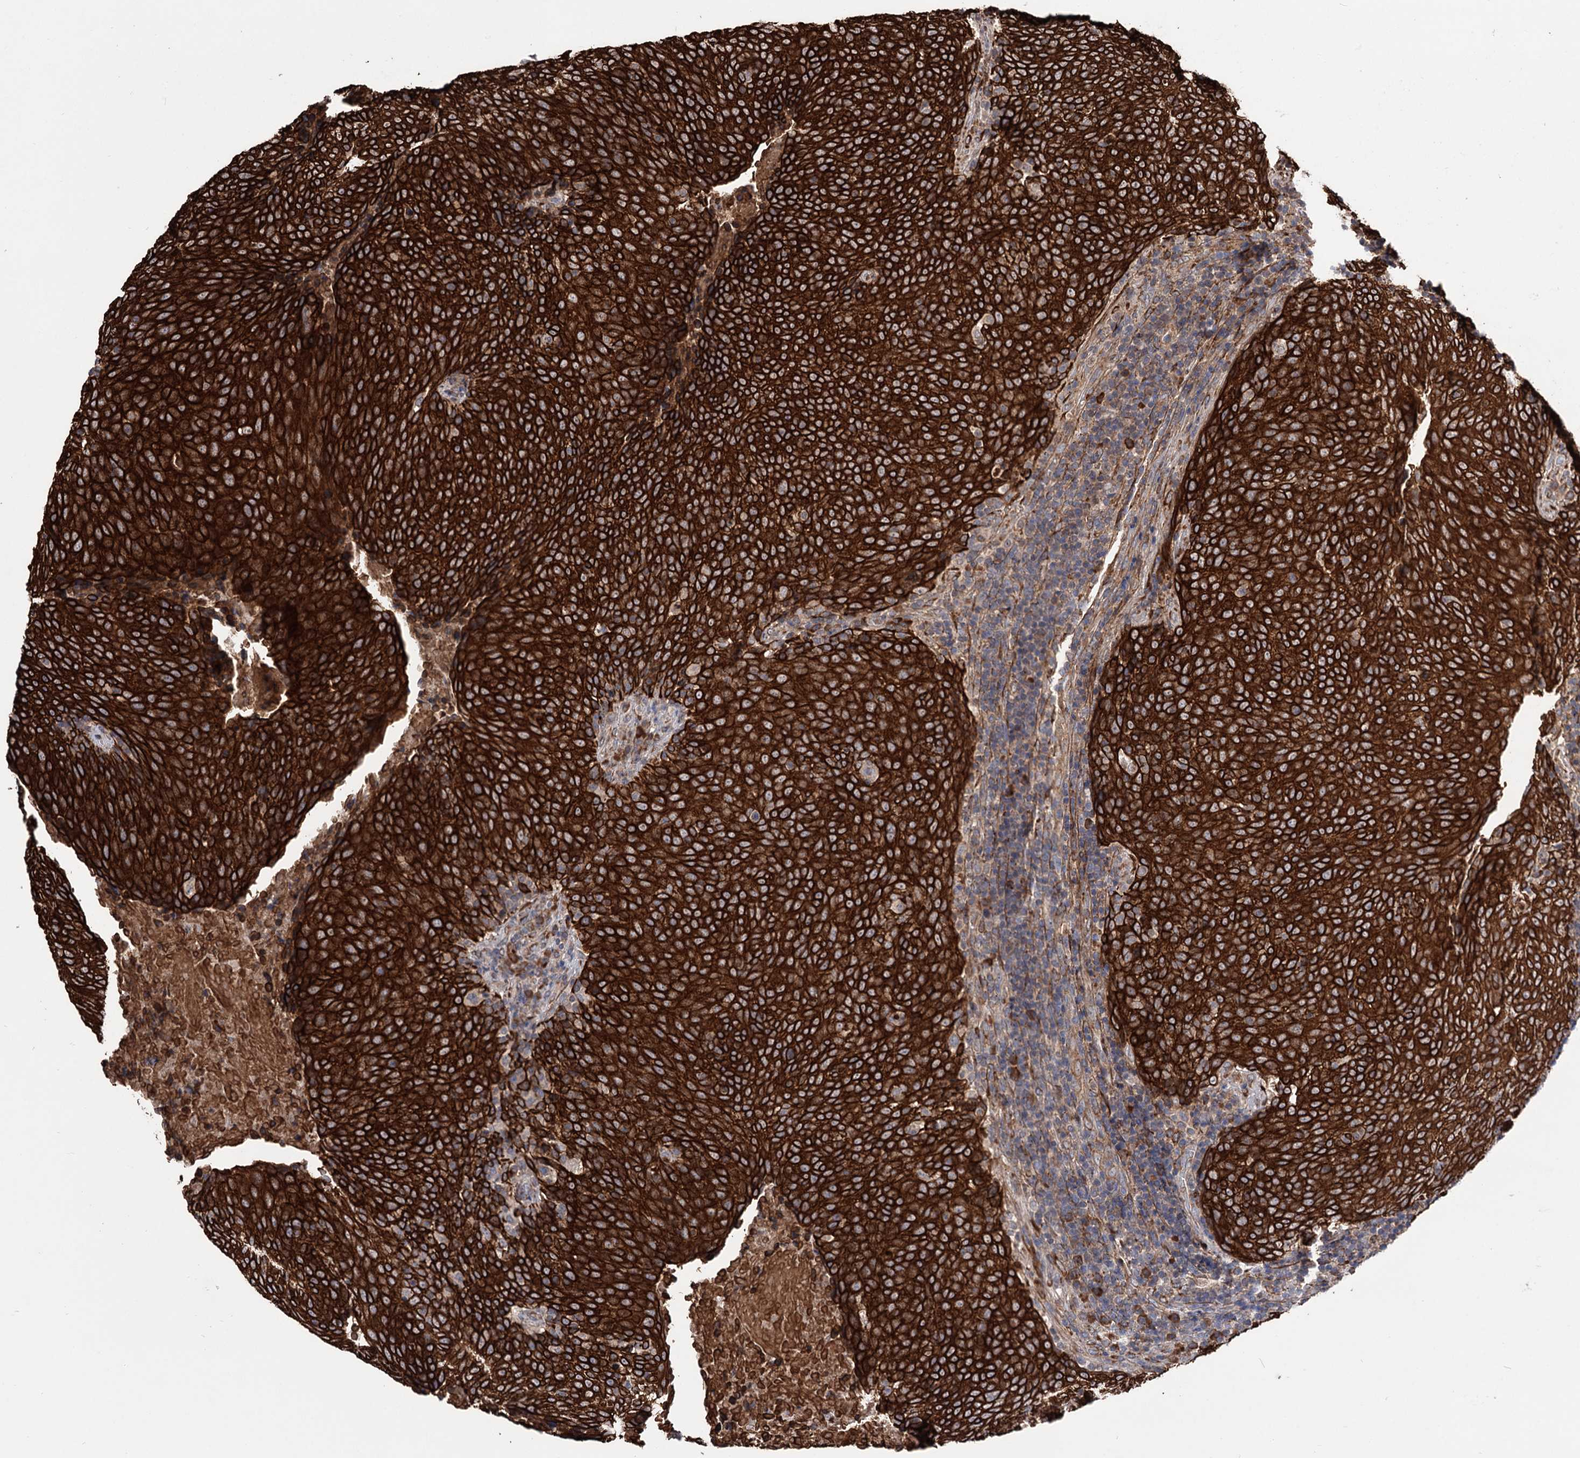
{"staining": {"intensity": "strong", "quantity": ">75%", "location": "cytoplasmic/membranous"}, "tissue": "head and neck cancer", "cell_type": "Tumor cells", "image_type": "cancer", "snomed": [{"axis": "morphology", "description": "Squamous cell carcinoma, NOS"}, {"axis": "morphology", "description": "Squamous cell carcinoma, metastatic, NOS"}, {"axis": "topography", "description": "Lymph node"}, {"axis": "topography", "description": "Head-Neck"}], "caption": "Immunohistochemistry image of human head and neck metastatic squamous cell carcinoma stained for a protein (brown), which demonstrates high levels of strong cytoplasmic/membranous expression in approximately >75% of tumor cells.", "gene": "CDAN1", "patient": {"sex": "male", "age": 62}}